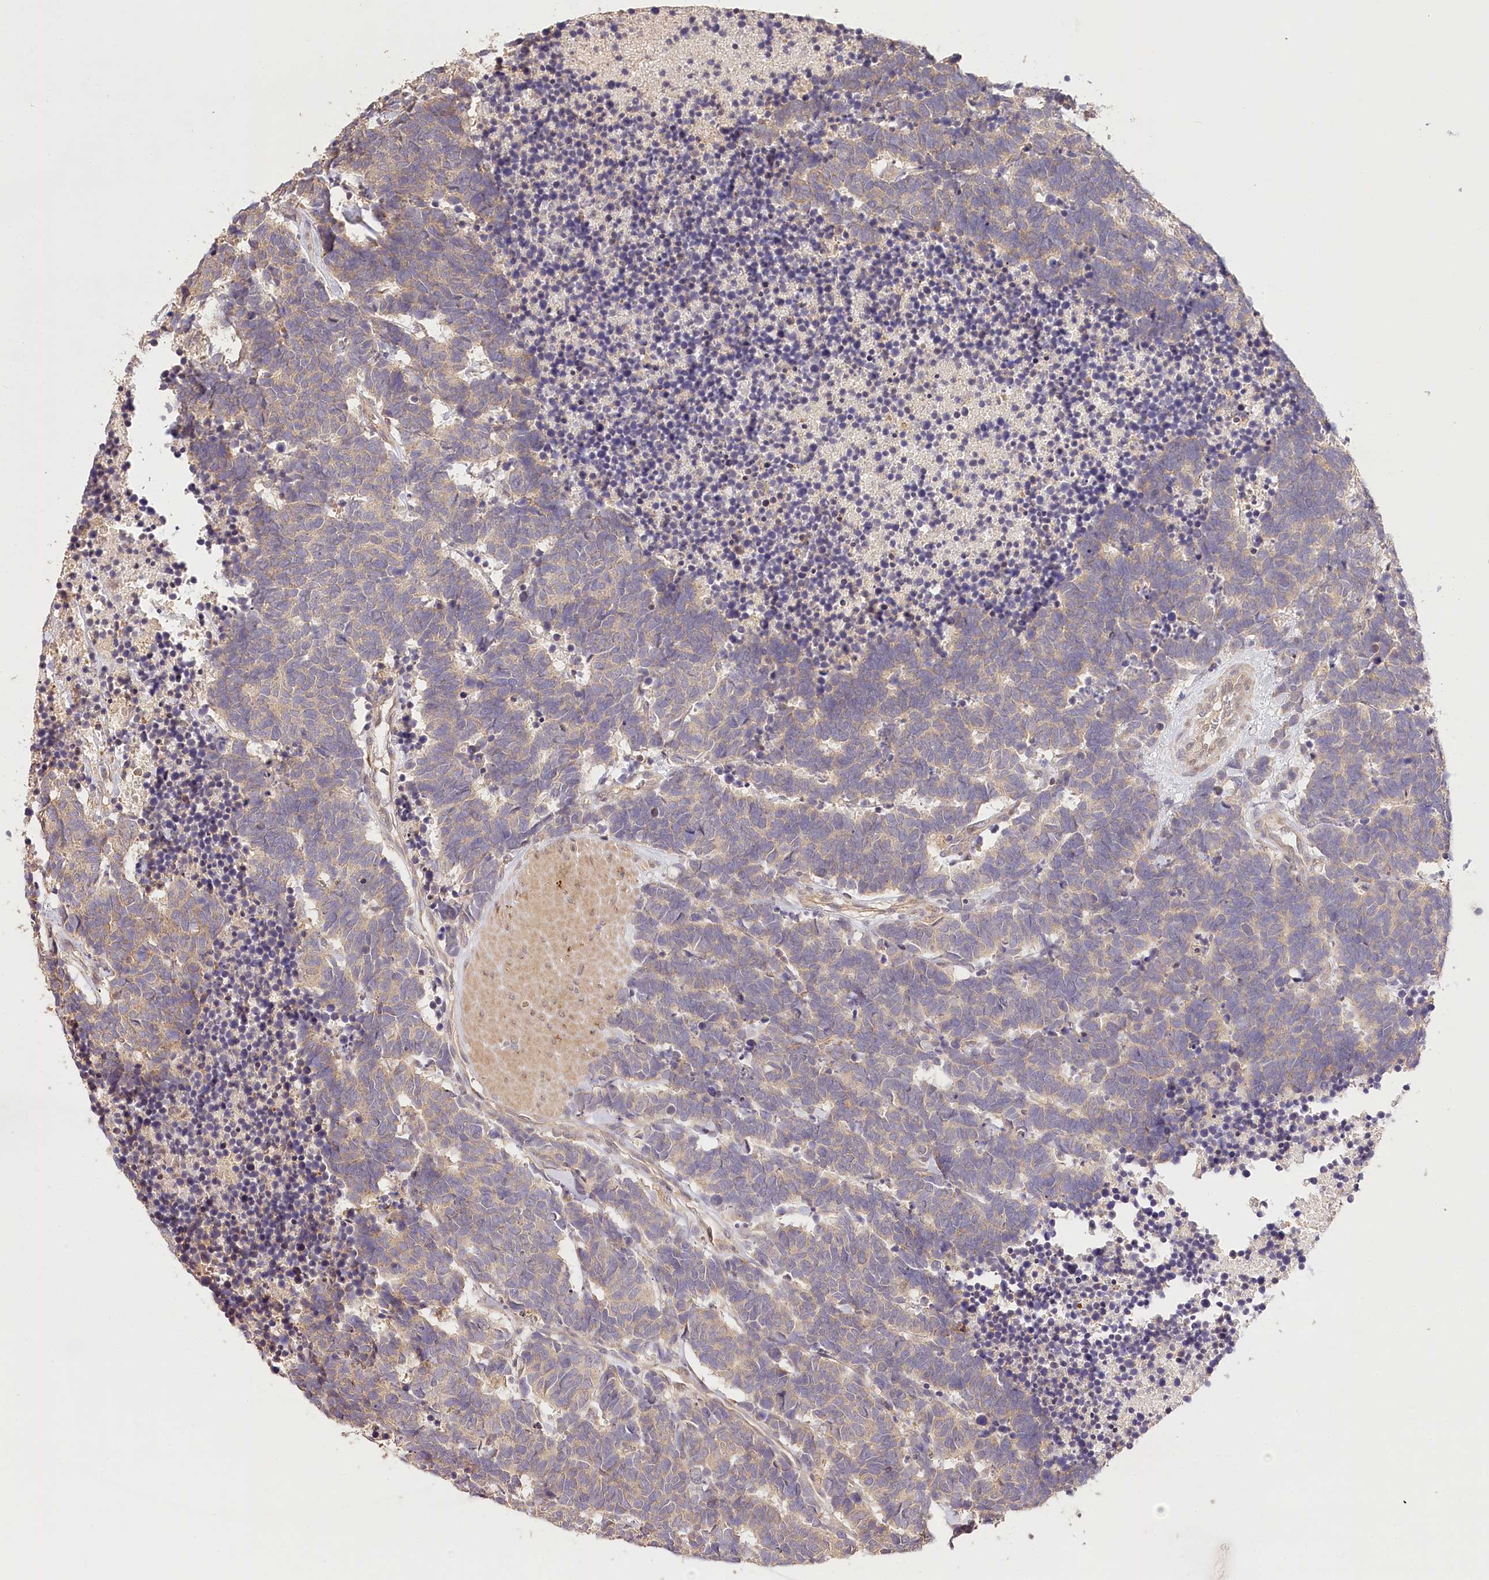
{"staining": {"intensity": "weak", "quantity": ">75%", "location": "cytoplasmic/membranous"}, "tissue": "carcinoid", "cell_type": "Tumor cells", "image_type": "cancer", "snomed": [{"axis": "morphology", "description": "Carcinoma, NOS"}, {"axis": "morphology", "description": "Carcinoid, malignant, NOS"}, {"axis": "topography", "description": "Urinary bladder"}], "caption": "Protein expression by IHC shows weak cytoplasmic/membranous positivity in about >75% of tumor cells in carcinoid. (Stains: DAB in brown, nuclei in blue, Microscopy: brightfield microscopy at high magnification).", "gene": "LSS", "patient": {"sex": "male", "age": 57}}